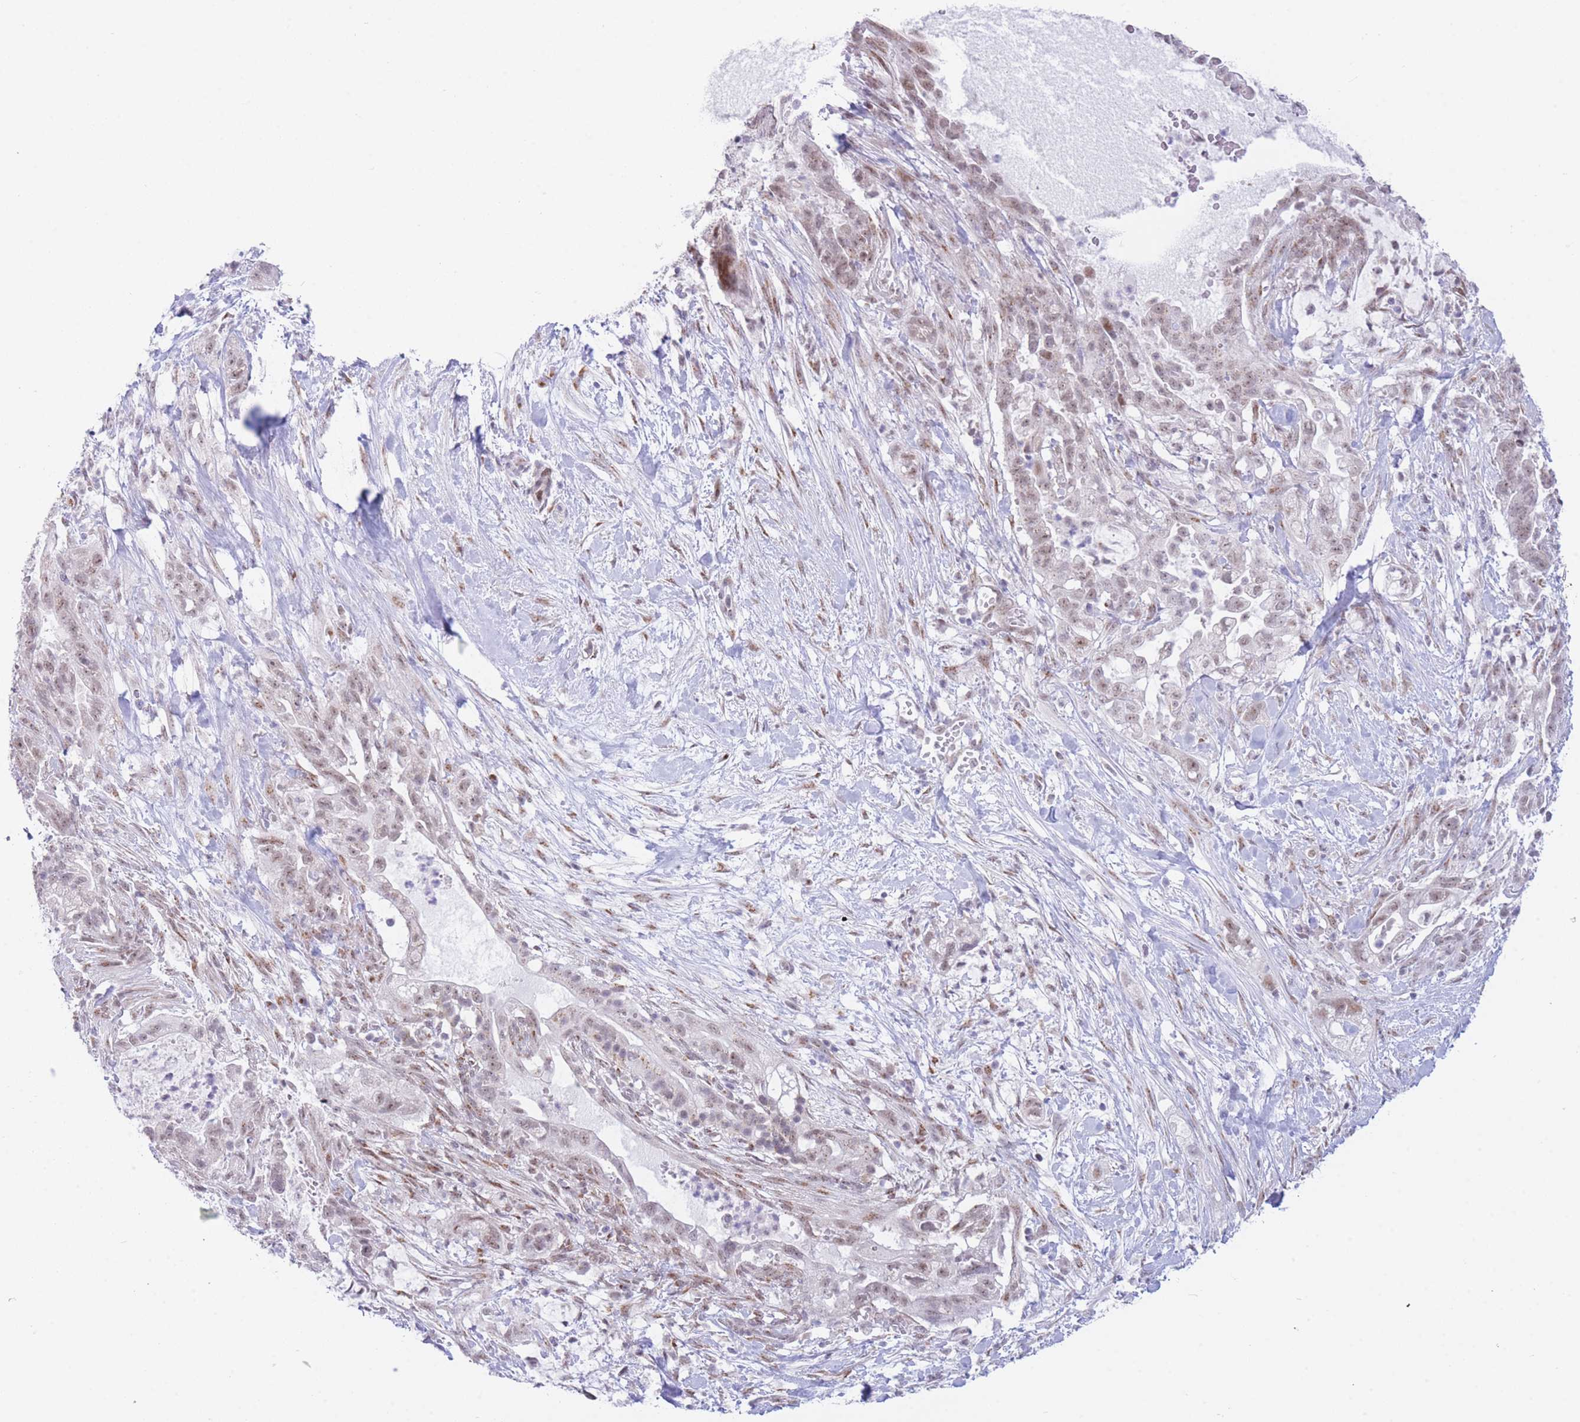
{"staining": {"intensity": "weak", "quantity": "25%-75%", "location": "nuclear"}, "tissue": "pancreatic cancer", "cell_type": "Tumor cells", "image_type": "cancer", "snomed": [{"axis": "morphology", "description": "Adenocarcinoma, NOS"}, {"axis": "topography", "description": "Pancreas"}], "caption": "Adenocarcinoma (pancreatic) stained with a brown dye demonstrates weak nuclear positive expression in about 25%-75% of tumor cells.", "gene": "INO80C", "patient": {"sex": "male", "age": 44}}